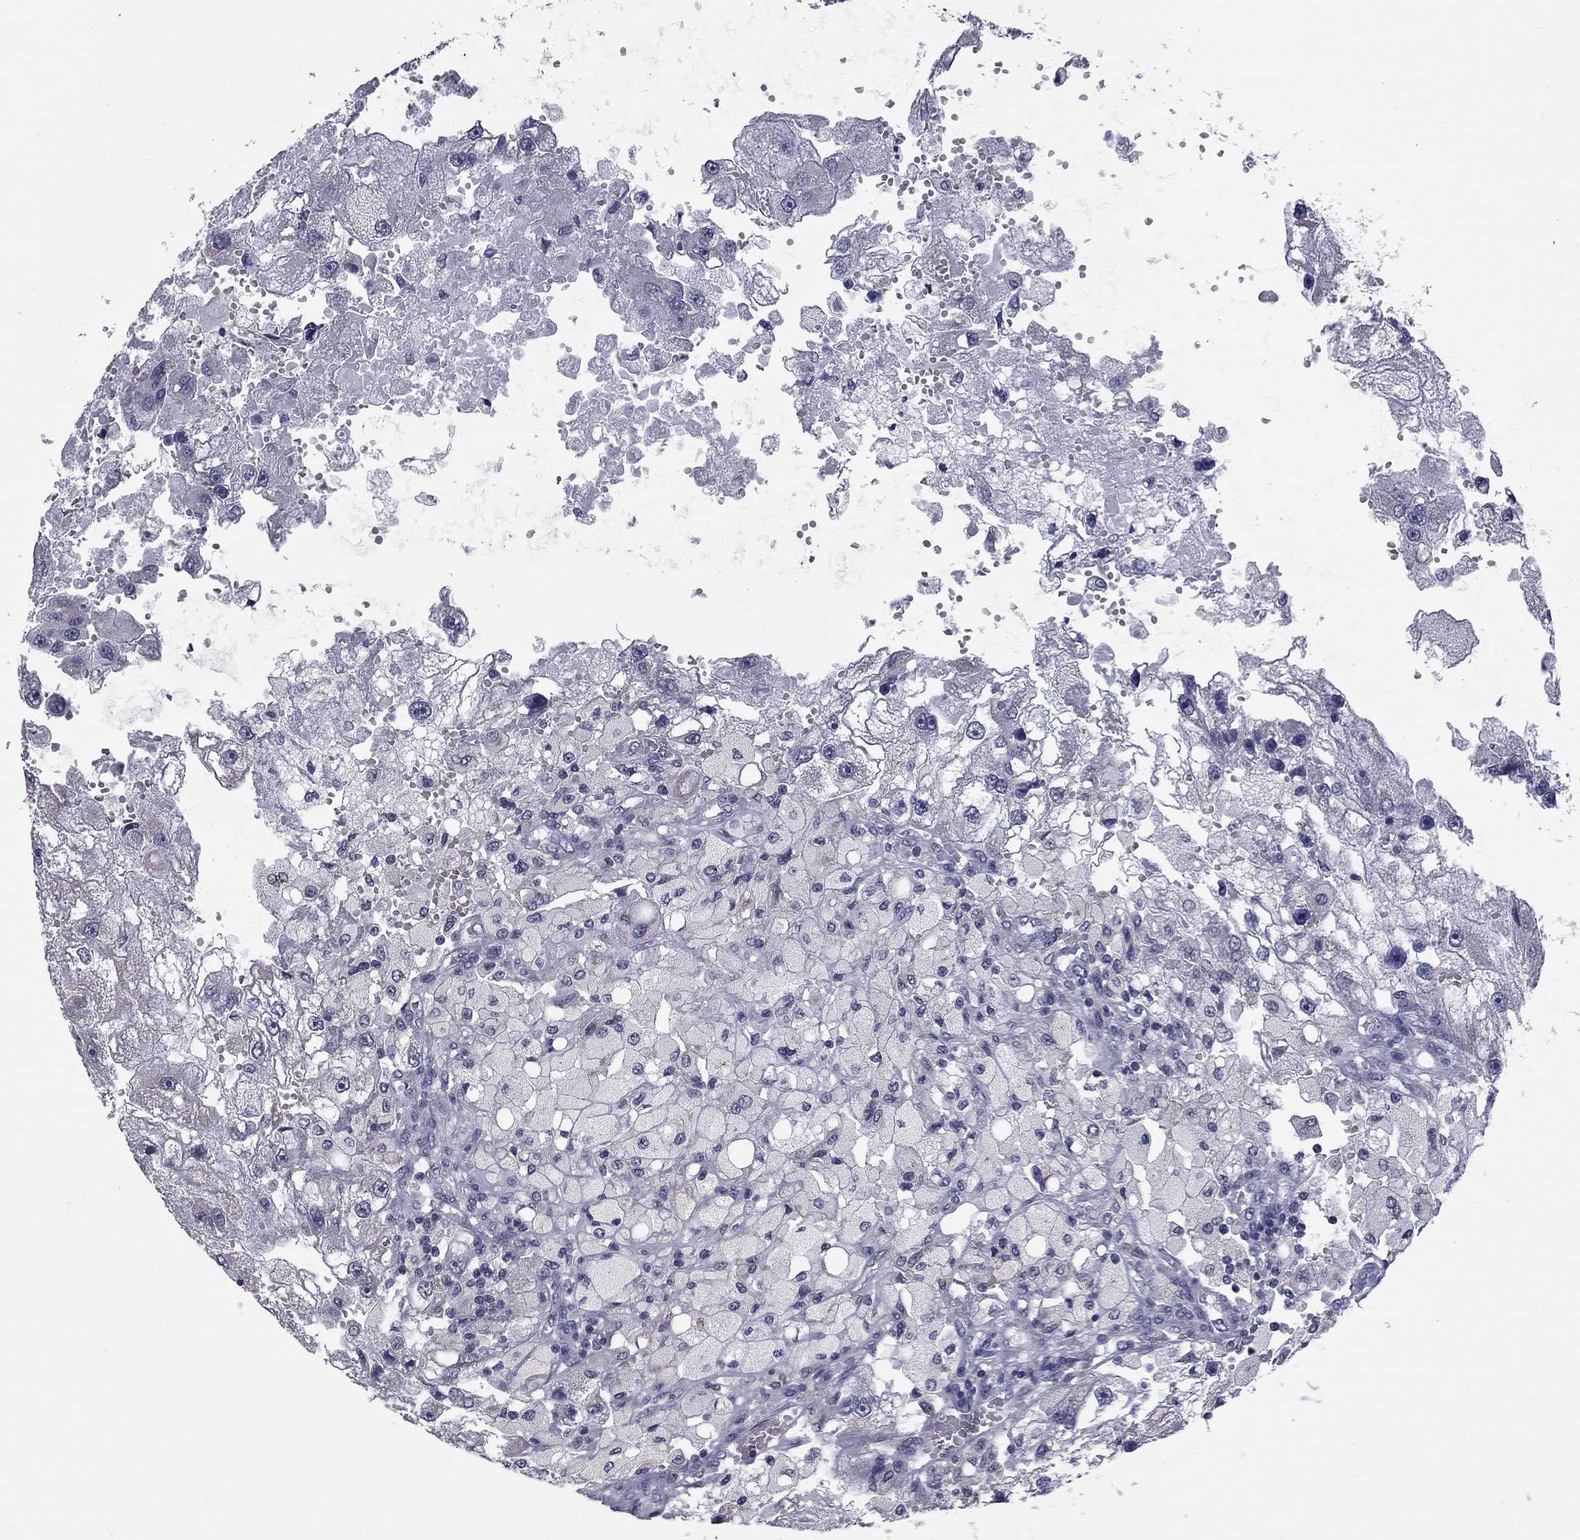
{"staining": {"intensity": "negative", "quantity": "none", "location": "none"}, "tissue": "renal cancer", "cell_type": "Tumor cells", "image_type": "cancer", "snomed": [{"axis": "morphology", "description": "Adenocarcinoma, NOS"}, {"axis": "topography", "description": "Kidney"}], "caption": "Immunohistochemistry (IHC) of renal cancer exhibits no staining in tumor cells.", "gene": "HTR4", "patient": {"sex": "male", "age": 63}}